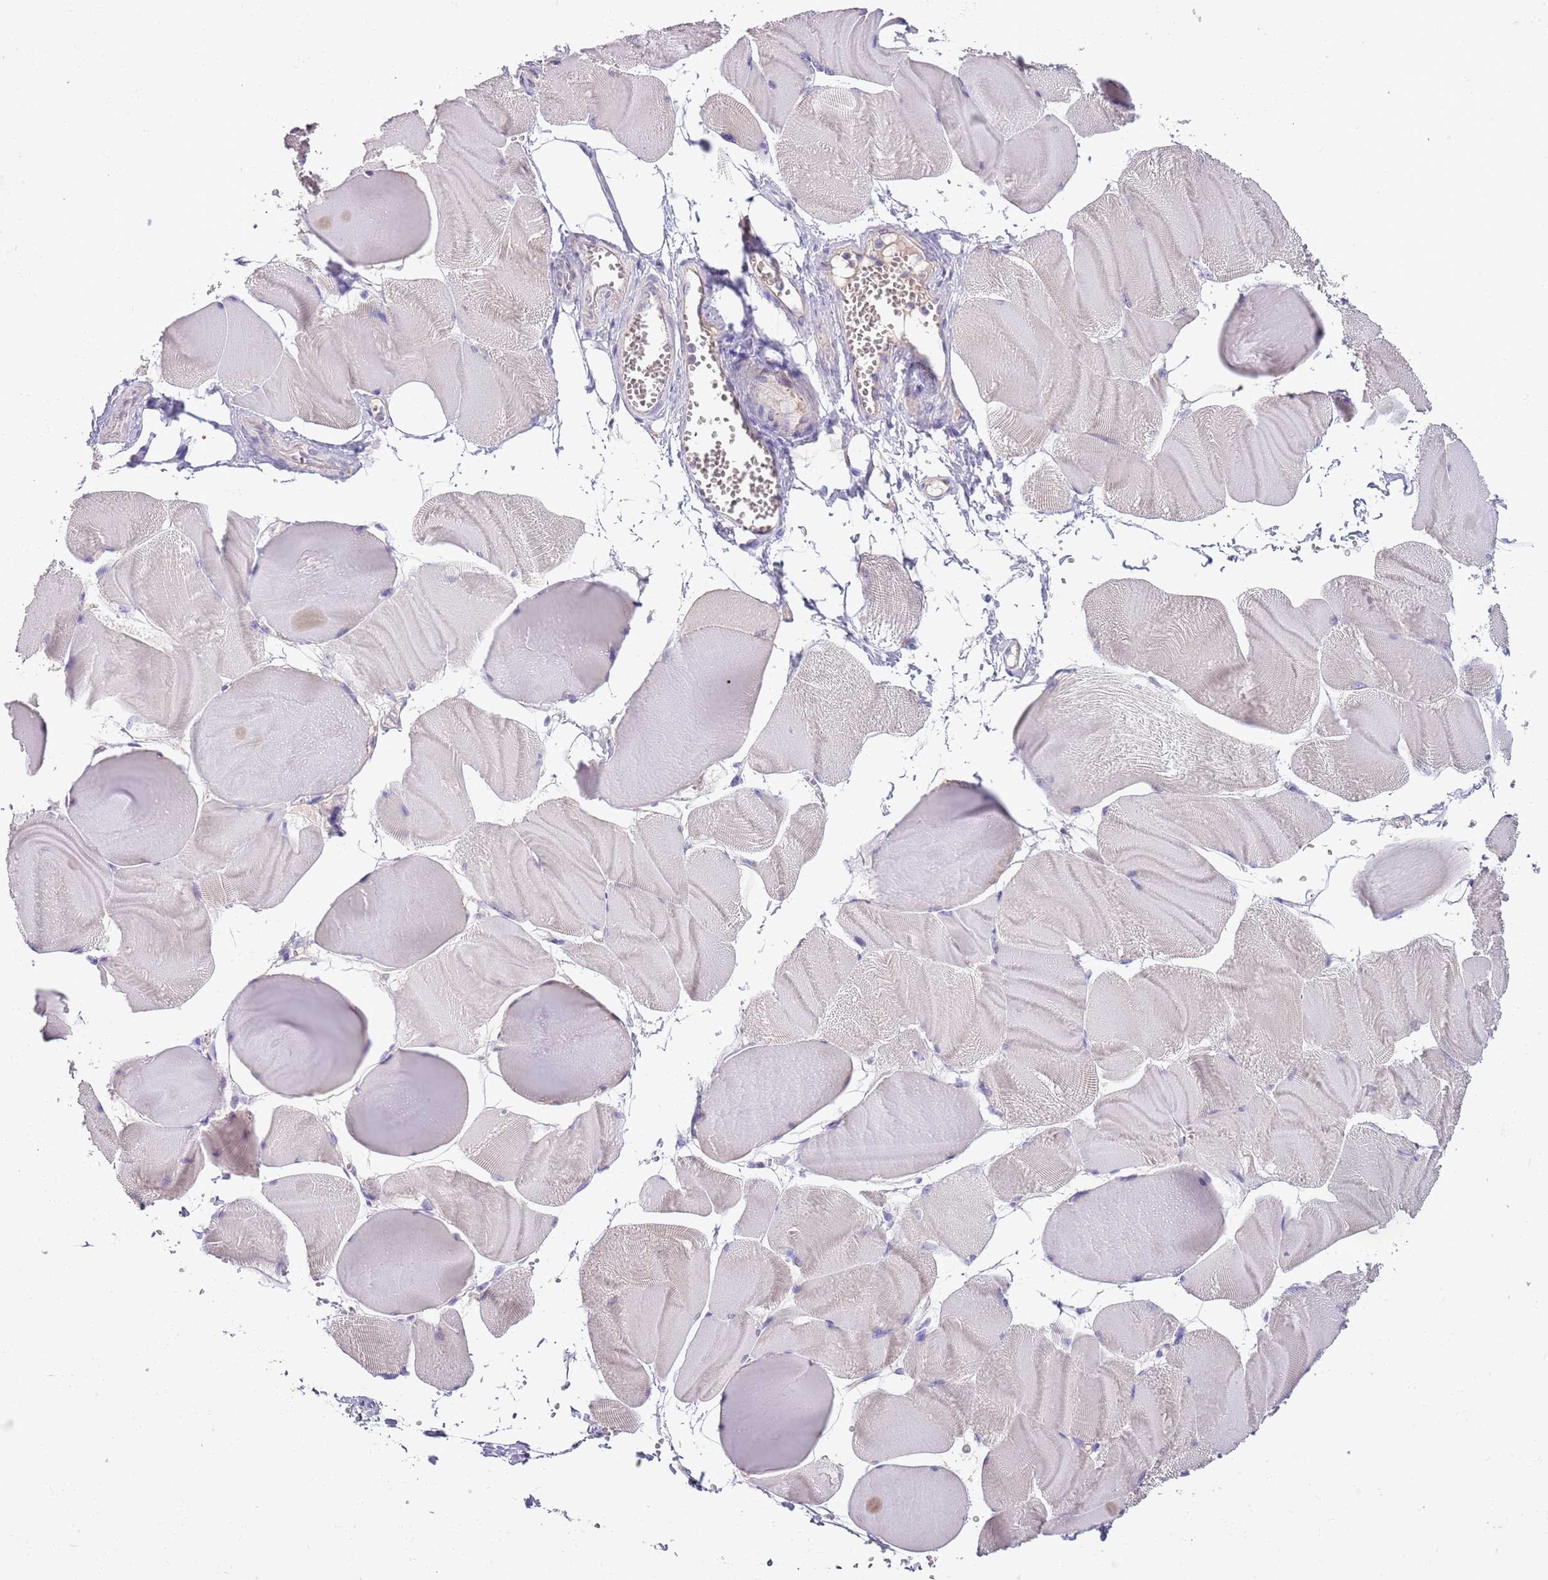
{"staining": {"intensity": "negative", "quantity": "none", "location": "none"}, "tissue": "skeletal muscle", "cell_type": "Myocytes", "image_type": "normal", "snomed": [{"axis": "morphology", "description": "Normal tissue, NOS"}, {"axis": "morphology", "description": "Basal cell carcinoma"}, {"axis": "topography", "description": "Skeletal muscle"}], "caption": "Immunohistochemical staining of benign skeletal muscle exhibits no significant positivity in myocytes.", "gene": "HES3", "patient": {"sex": "female", "age": 64}}